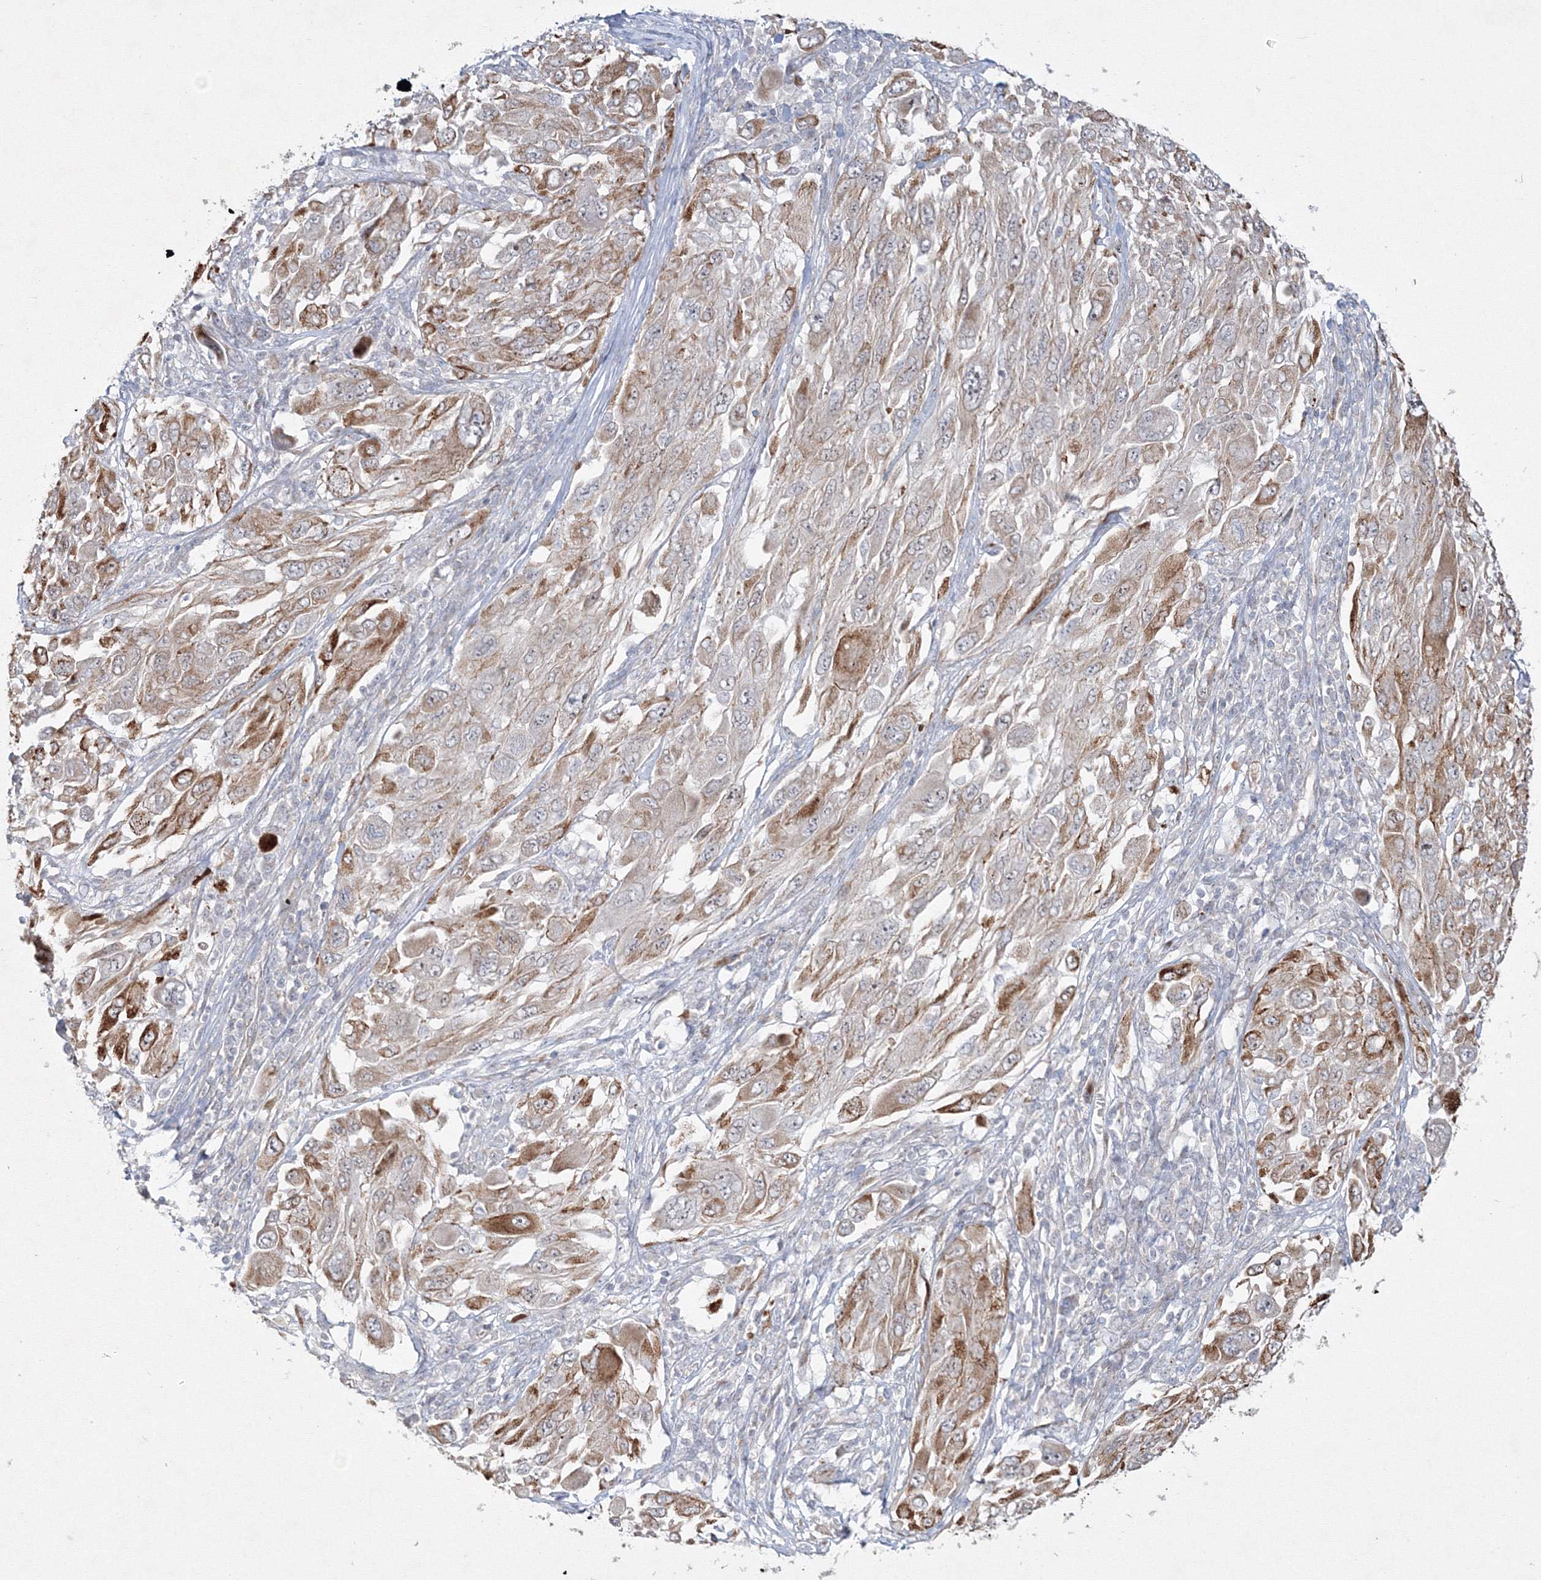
{"staining": {"intensity": "moderate", "quantity": "25%-75%", "location": "cytoplasmic/membranous"}, "tissue": "melanoma", "cell_type": "Tumor cells", "image_type": "cancer", "snomed": [{"axis": "morphology", "description": "Malignant melanoma, NOS"}, {"axis": "topography", "description": "Skin"}], "caption": "Immunohistochemical staining of melanoma shows medium levels of moderate cytoplasmic/membranous positivity in approximately 25%-75% of tumor cells. Nuclei are stained in blue.", "gene": "WDR49", "patient": {"sex": "female", "age": 91}}